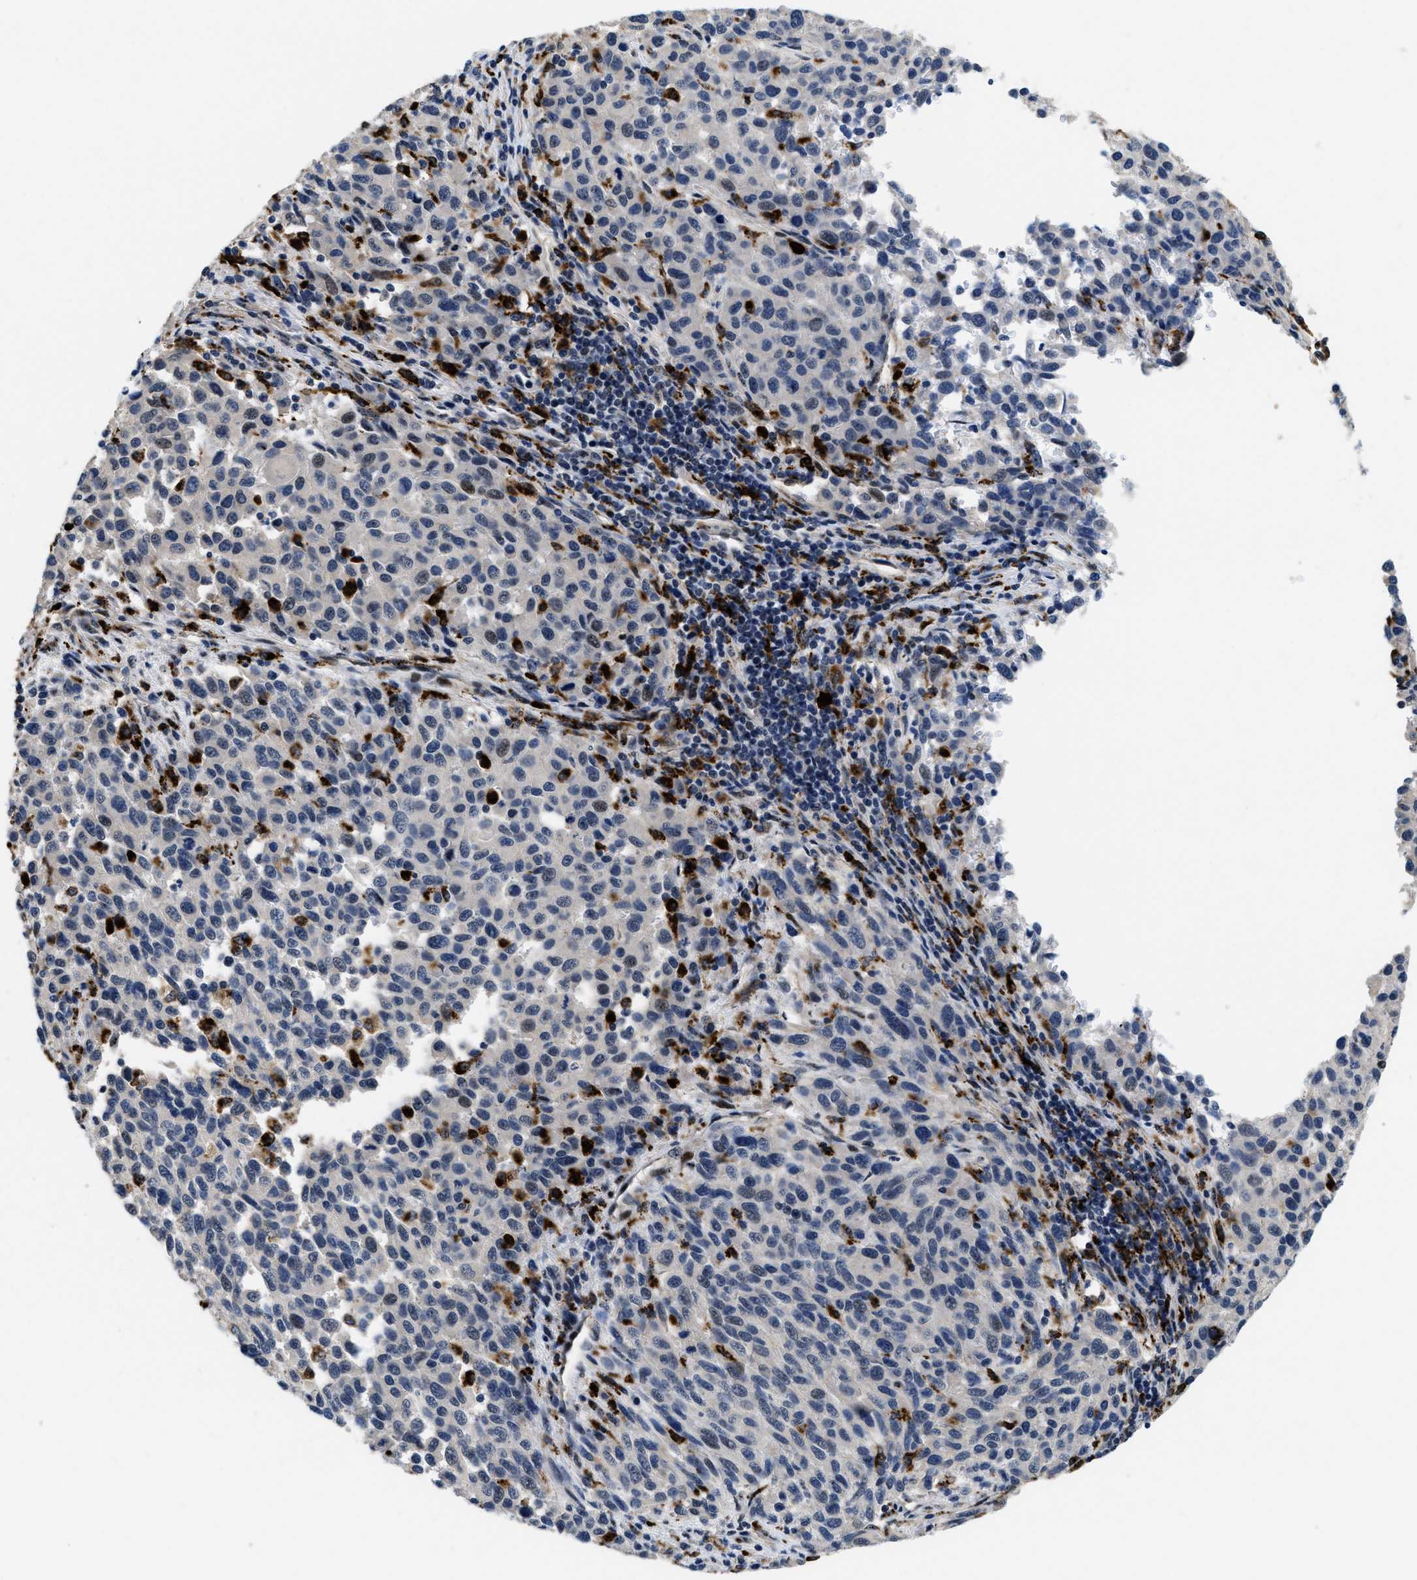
{"staining": {"intensity": "negative", "quantity": "none", "location": "none"}, "tissue": "melanoma", "cell_type": "Tumor cells", "image_type": "cancer", "snomed": [{"axis": "morphology", "description": "Malignant melanoma, Metastatic site"}, {"axis": "topography", "description": "Lymph node"}], "caption": "High power microscopy histopathology image of an immunohistochemistry (IHC) image of melanoma, revealing no significant positivity in tumor cells.", "gene": "BMPR2", "patient": {"sex": "male", "age": 61}}